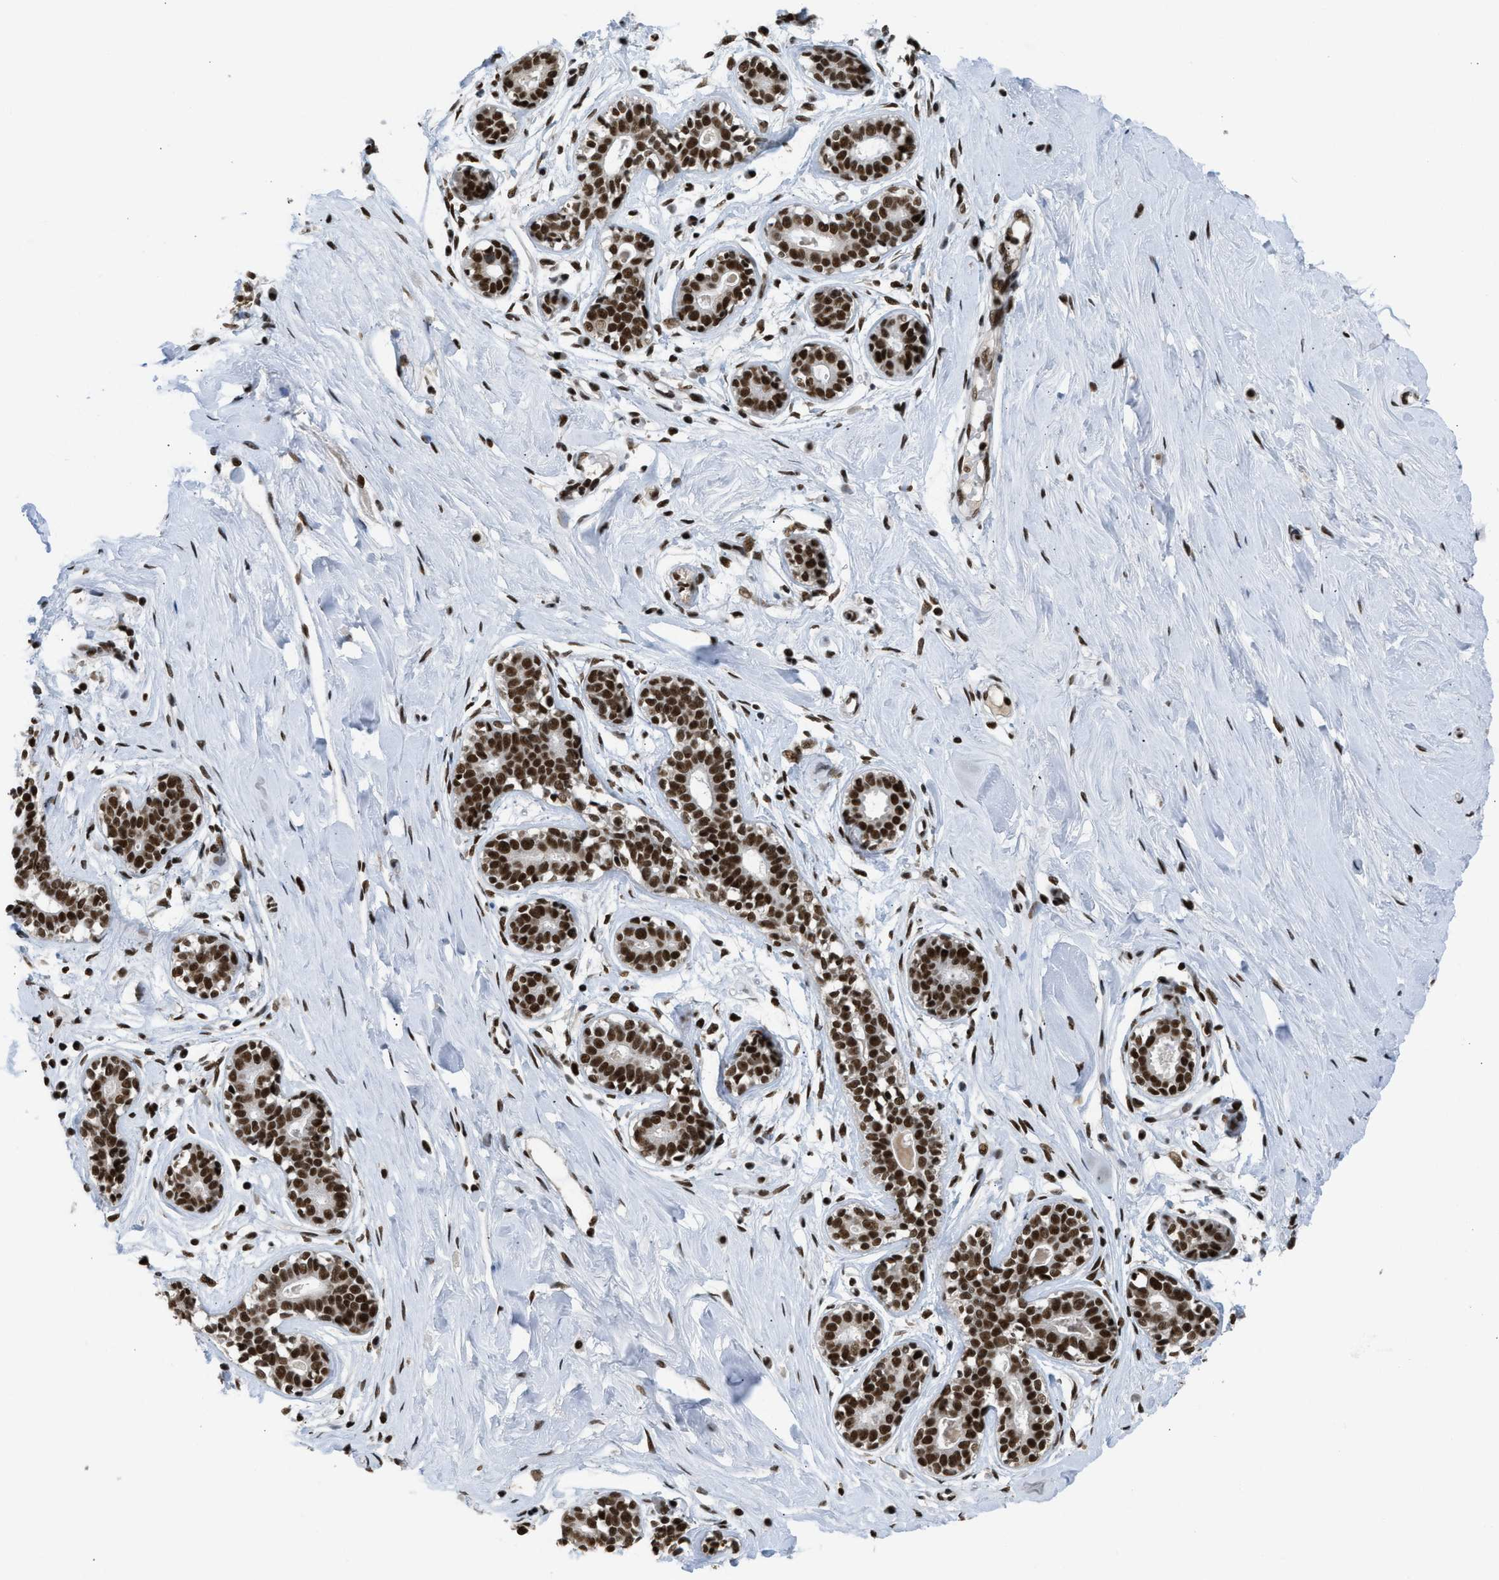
{"staining": {"intensity": "strong", "quantity": ">75%", "location": "nuclear"}, "tissue": "breast", "cell_type": "Adipocytes", "image_type": "normal", "snomed": [{"axis": "morphology", "description": "Normal tissue, NOS"}, {"axis": "topography", "description": "Breast"}], "caption": "Breast stained with DAB immunohistochemistry demonstrates high levels of strong nuclear expression in approximately >75% of adipocytes.", "gene": "SCAF4", "patient": {"sex": "female", "age": 23}}